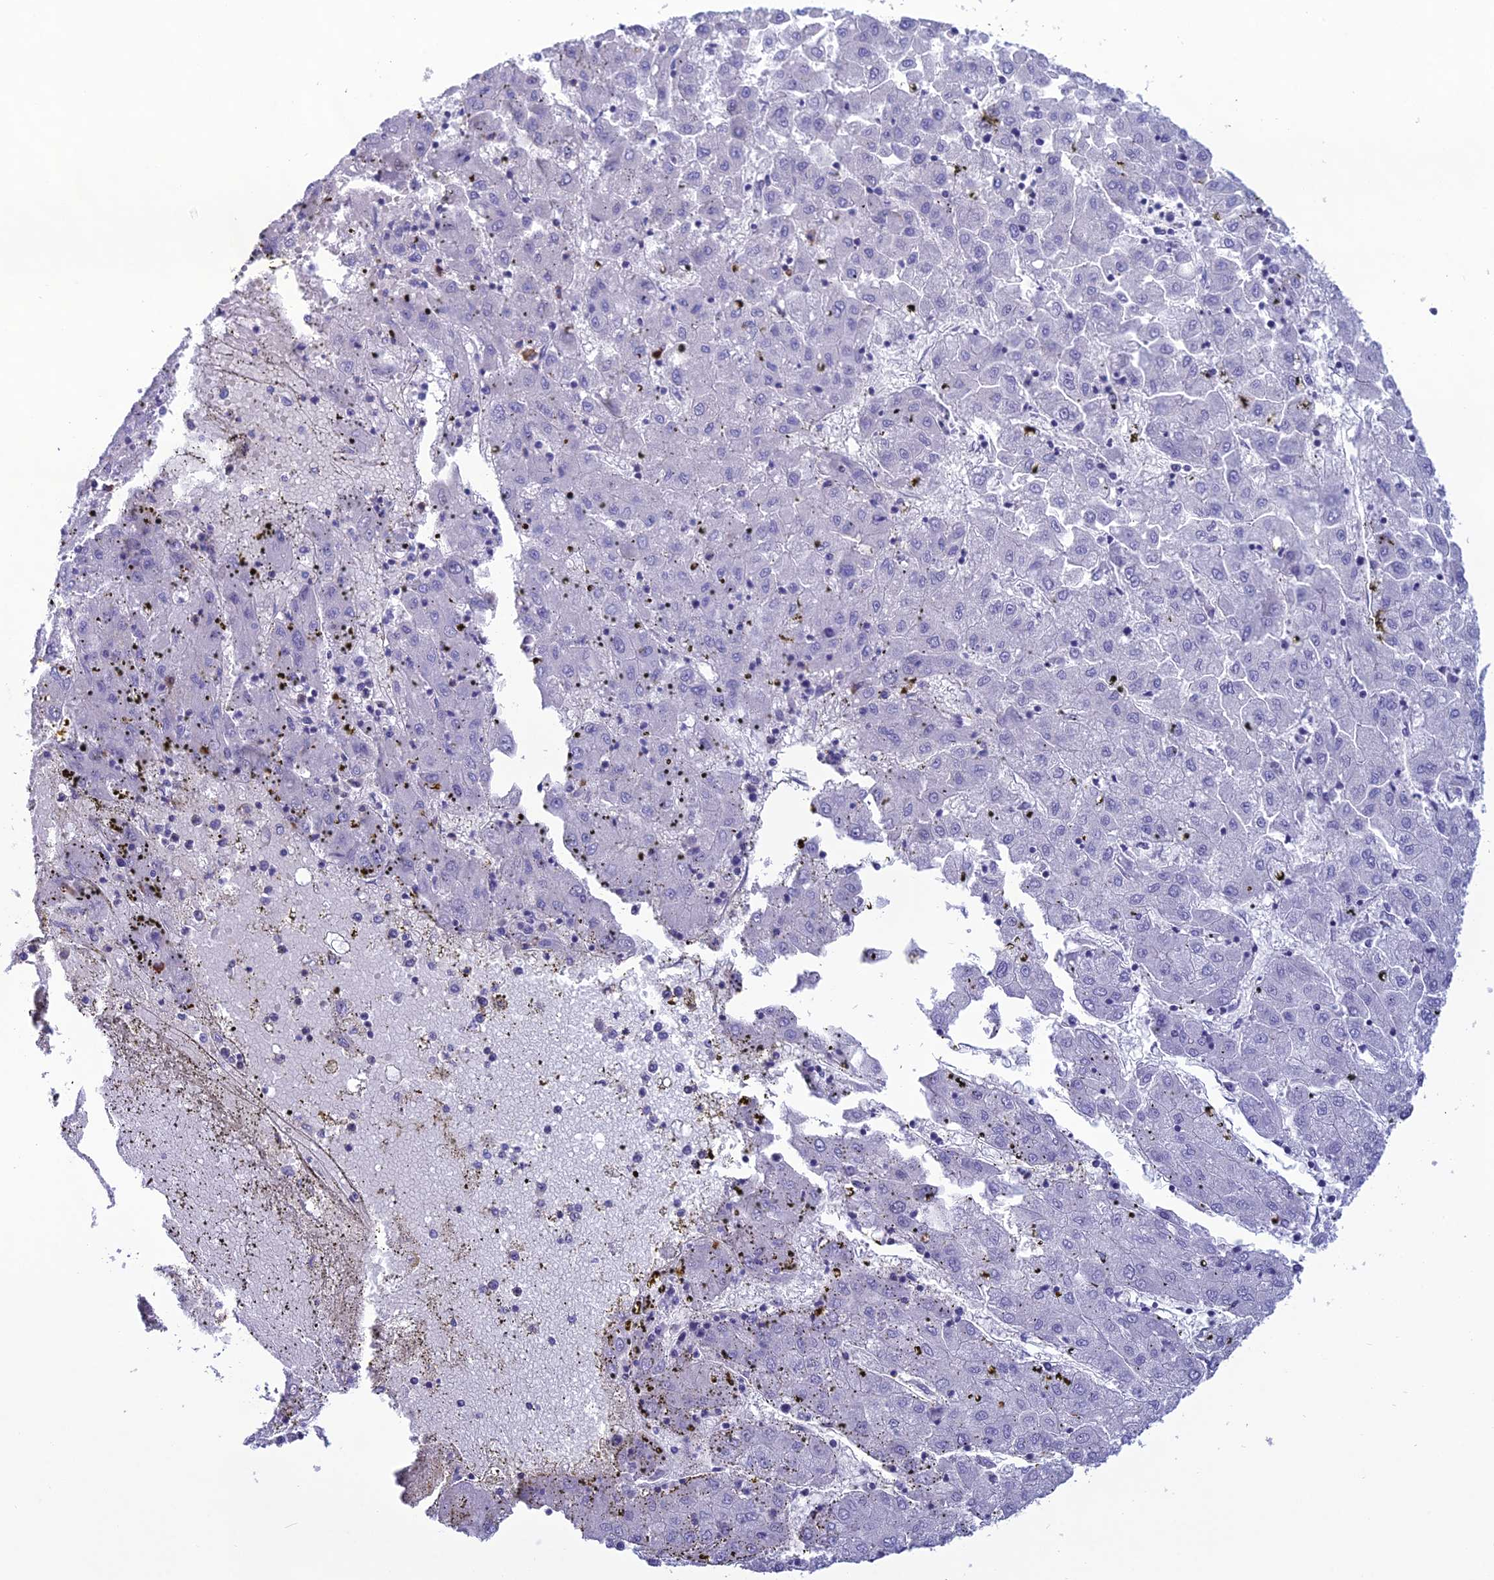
{"staining": {"intensity": "negative", "quantity": "none", "location": "none"}, "tissue": "liver cancer", "cell_type": "Tumor cells", "image_type": "cancer", "snomed": [{"axis": "morphology", "description": "Carcinoma, Hepatocellular, NOS"}, {"axis": "topography", "description": "Liver"}], "caption": "DAB immunohistochemical staining of hepatocellular carcinoma (liver) shows no significant positivity in tumor cells. Nuclei are stained in blue.", "gene": "CRB2", "patient": {"sex": "male", "age": 72}}